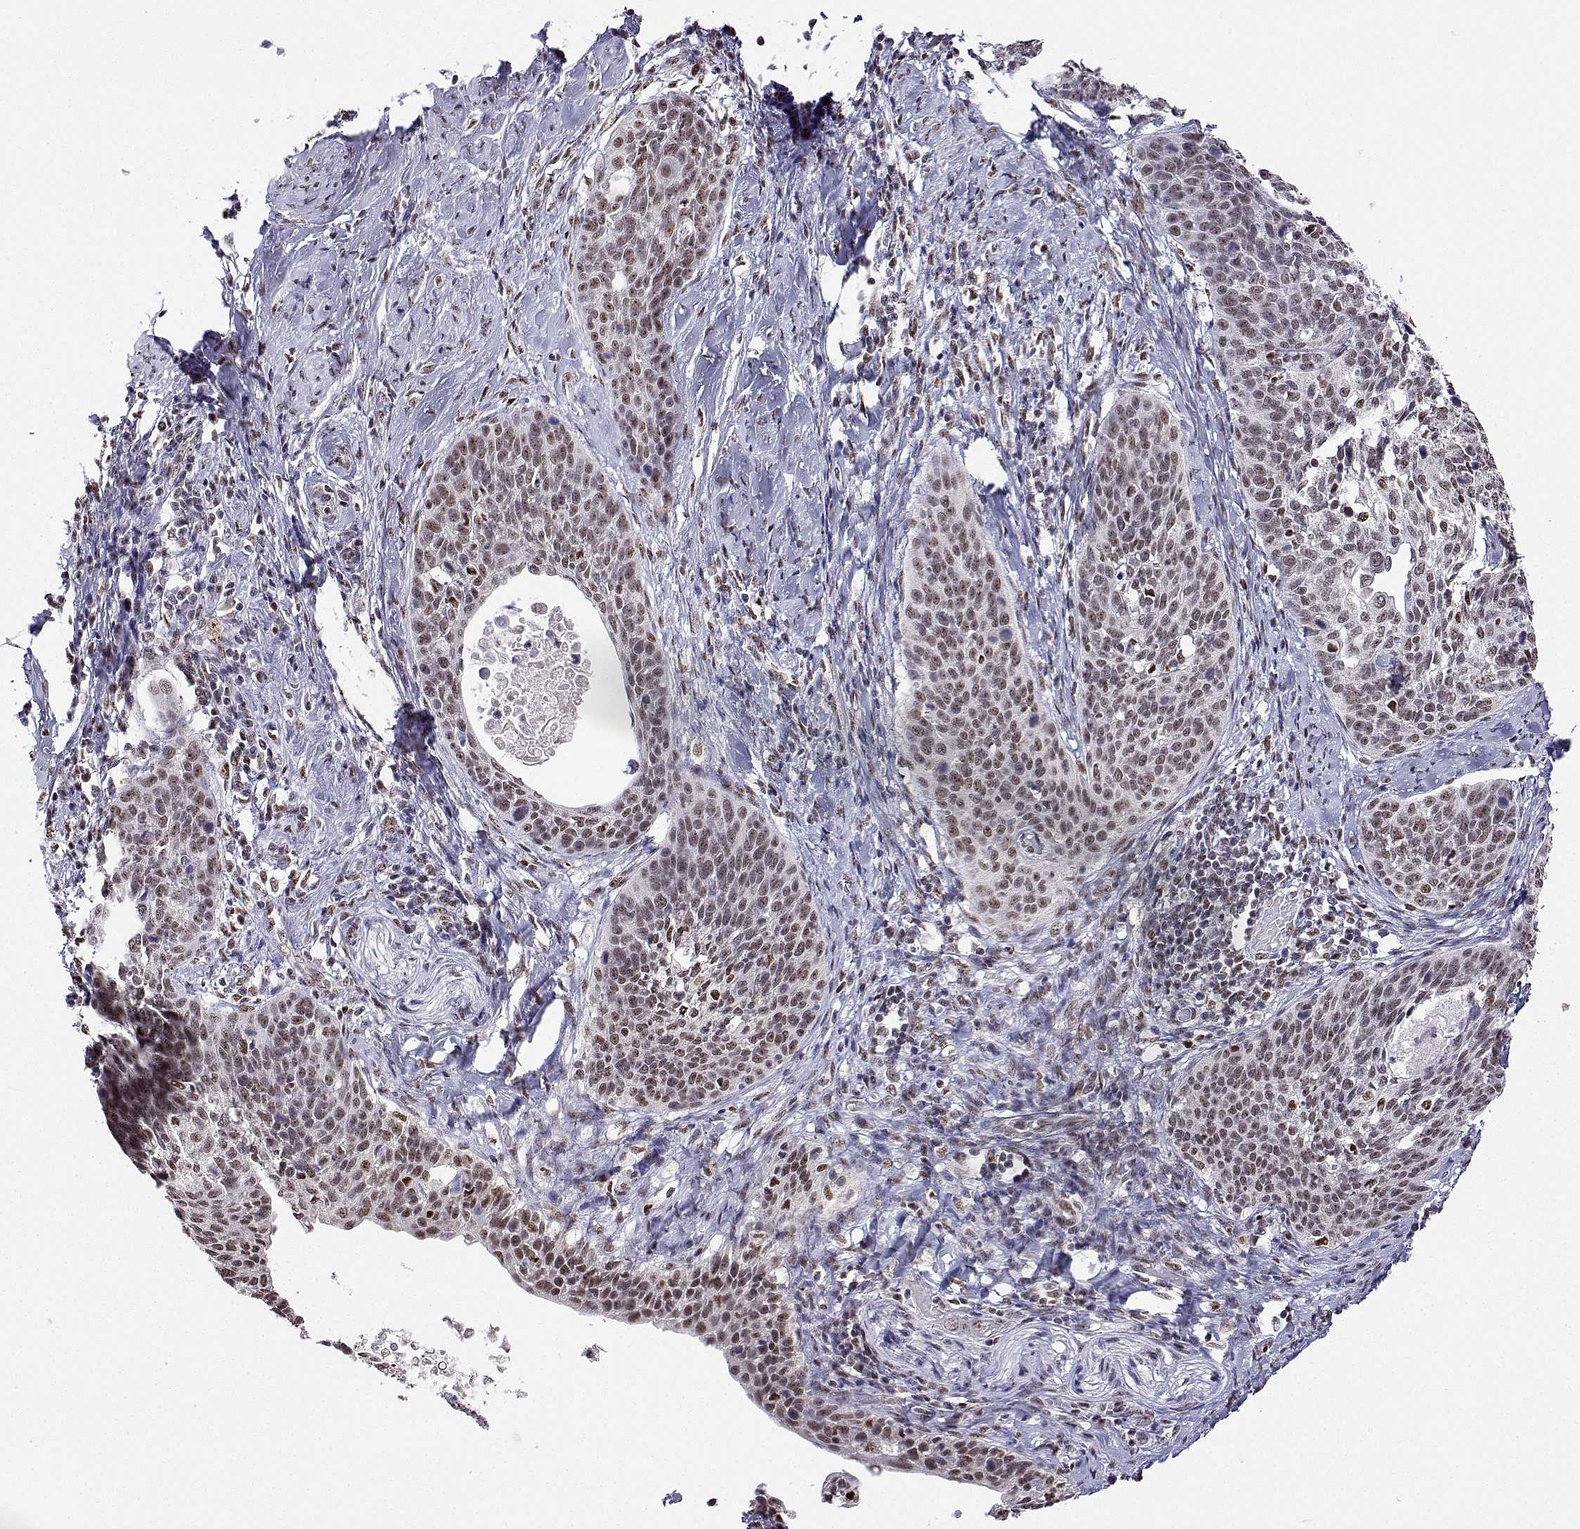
{"staining": {"intensity": "weak", "quantity": ">75%", "location": "nuclear"}, "tissue": "cervical cancer", "cell_type": "Tumor cells", "image_type": "cancer", "snomed": [{"axis": "morphology", "description": "Squamous cell carcinoma, NOS"}, {"axis": "topography", "description": "Cervix"}], "caption": "Tumor cells demonstrate low levels of weak nuclear staining in about >75% of cells in human cervical squamous cell carcinoma. The staining was performed using DAB (3,3'-diaminobenzidine), with brown indicating positive protein expression. Nuclei are stained blue with hematoxylin.", "gene": "ADAR", "patient": {"sex": "female", "age": 69}}